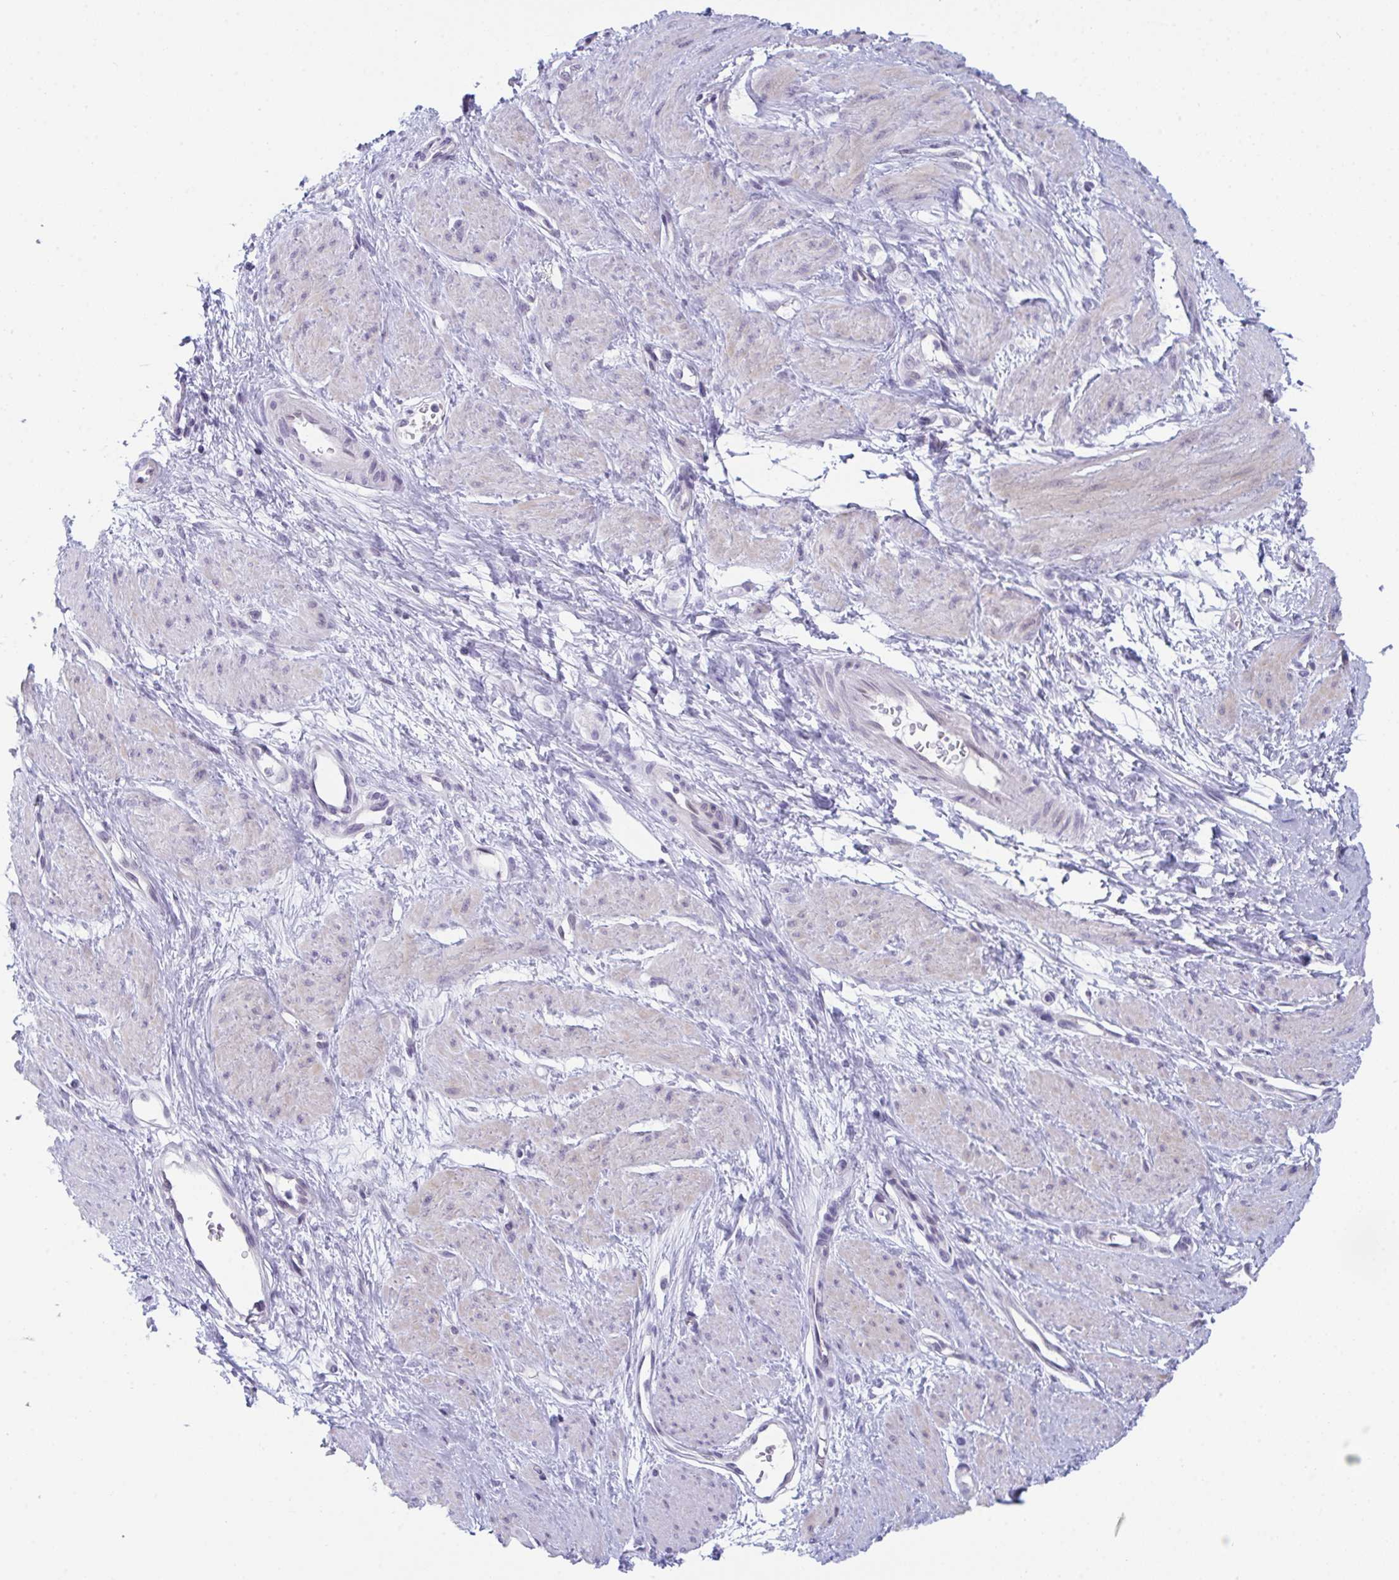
{"staining": {"intensity": "weak", "quantity": "<25%", "location": "nuclear"}, "tissue": "smooth muscle", "cell_type": "Smooth muscle cells", "image_type": "normal", "snomed": [{"axis": "morphology", "description": "Normal tissue, NOS"}, {"axis": "topography", "description": "Smooth muscle"}, {"axis": "topography", "description": "Uterus"}], "caption": "Immunohistochemistry (IHC) of unremarkable smooth muscle reveals no positivity in smooth muscle cells. The staining was performed using DAB to visualize the protein expression in brown, while the nuclei were stained in blue with hematoxylin (Magnification: 20x).", "gene": "BMAL2", "patient": {"sex": "female", "age": 39}}